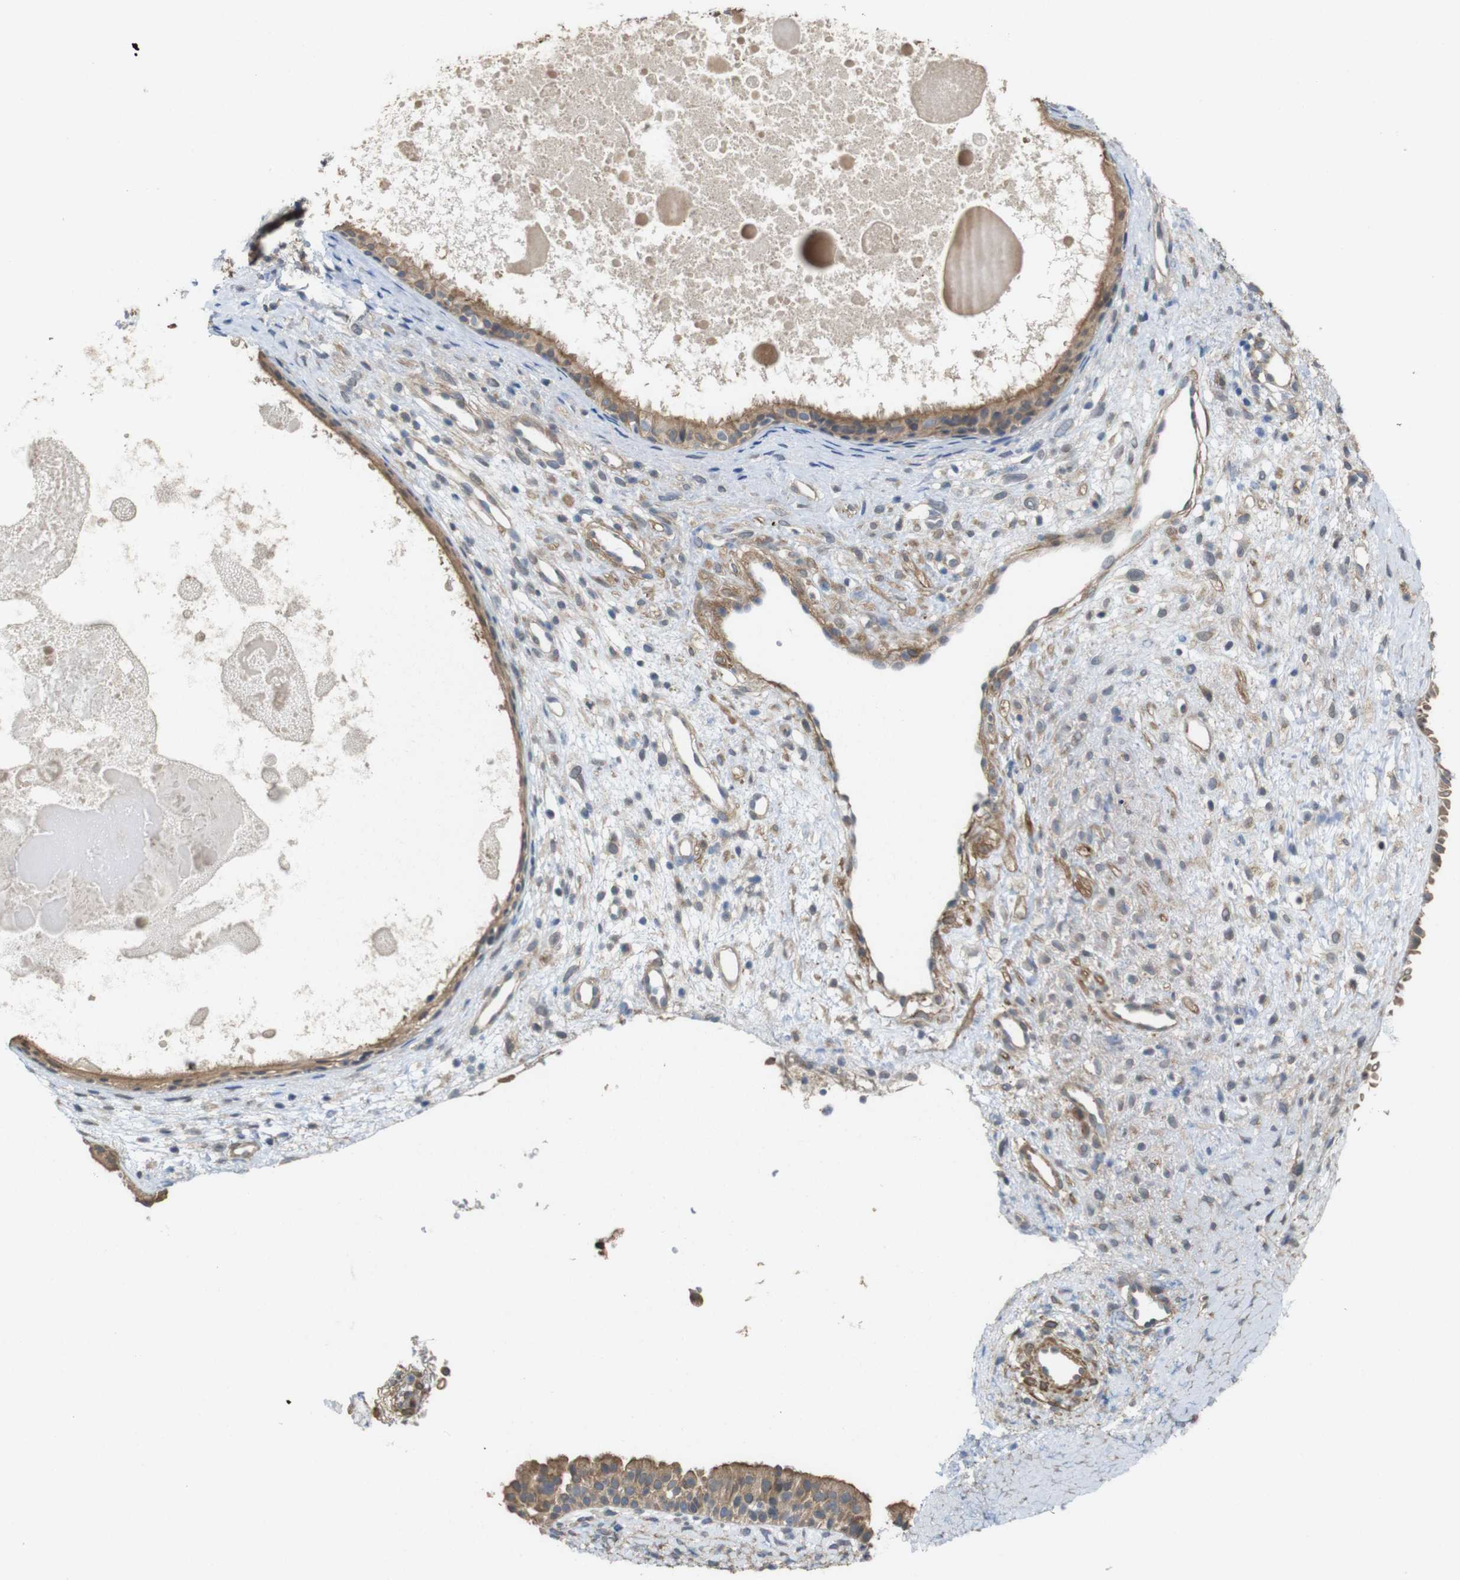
{"staining": {"intensity": "moderate", "quantity": ">75%", "location": "cytoplasmic/membranous"}, "tissue": "nasopharynx", "cell_type": "Respiratory epithelial cells", "image_type": "normal", "snomed": [{"axis": "morphology", "description": "Normal tissue, NOS"}, {"axis": "topography", "description": "Nasopharynx"}], "caption": "Respiratory epithelial cells display moderate cytoplasmic/membranous staining in about >75% of cells in unremarkable nasopharynx. (Brightfield microscopy of DAB IHC at high magnification).", "gene": "CDC34", "patient": {"sex": "male", "age": 22}}